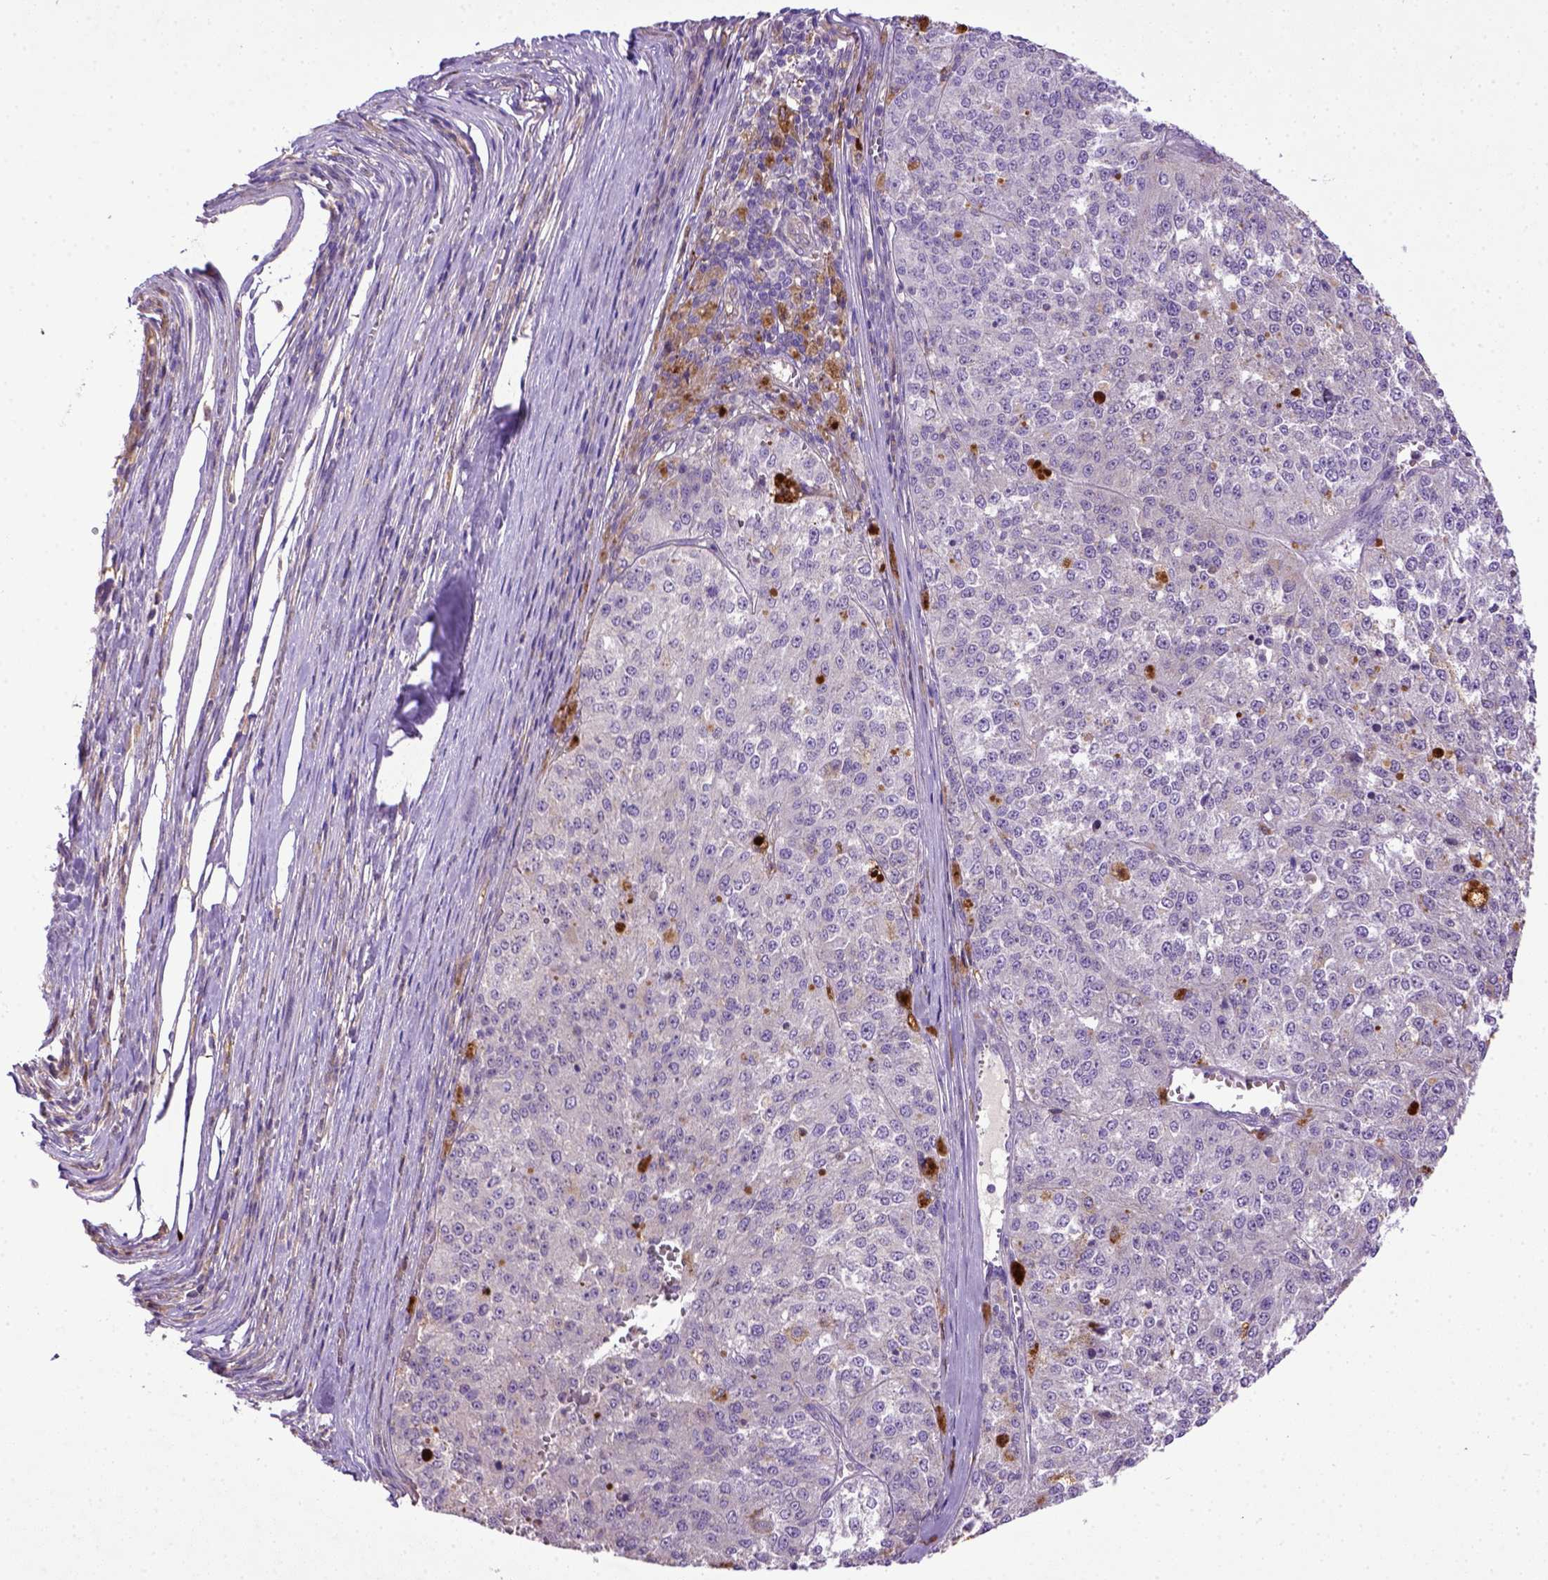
{"staining": {"intensity": "negative", "quantity": "none", "location": "none"}, "tissue": "melanoma", "cell_type": "Tumor cells", "image_type": "cancer", "snomed": [{"axis": "morphology", "description": "Malignant melanoma, Metastatic site"}, {"axis": "topography", "description": "Lymph node"}], "caption": "An immunohistochemistry micrograph of melanoma is shown. There is no staining in tumor cells of melanoma. (Immunohistochemistry, brightfield microscopy, high magnification).", "gene": "DEPDC1B", "patient": {"sex": "female", "age": 64}}